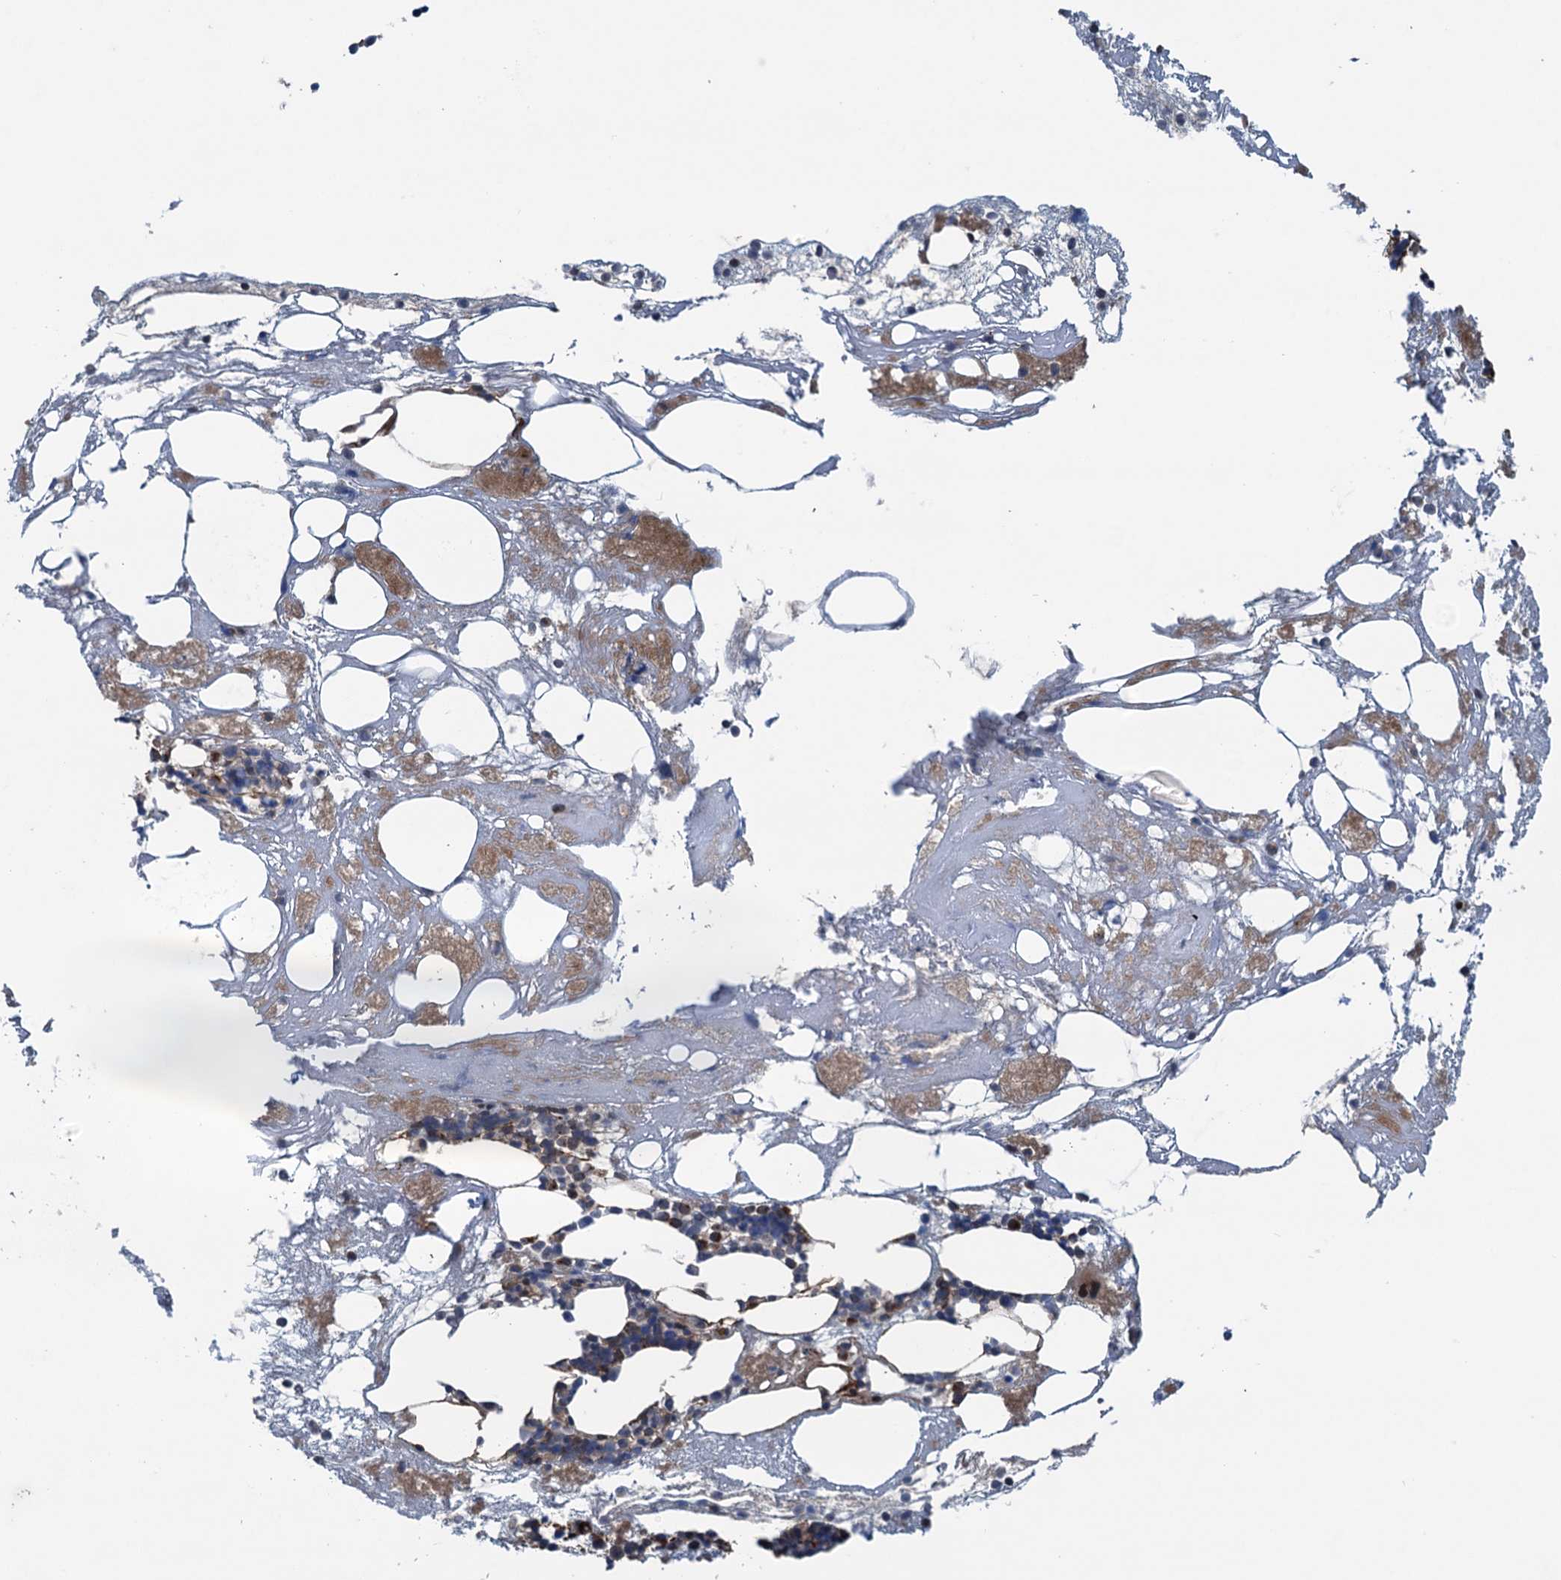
{"staining": {"intensity": "moderate", "quantity": "<25%", "location": "nuclear"}, "tissue": "bone marrow", "cell_type": "Hematopoietic cells", "image_type": "normal", "snomed": [{"axis": "morphology", "description": "Normal tissue, NOS"}, {"axis": "topography", "description": "Bone marrow"}], "caption": "Immunohistochemical staining of normal human bone marrow demonstrates <25% levels of moderate nuclear protein staining in approximately <25% of hematopoietic cells.", "gene": "DYNC2I2", "patient": {"sex": "male", "age": 78}}